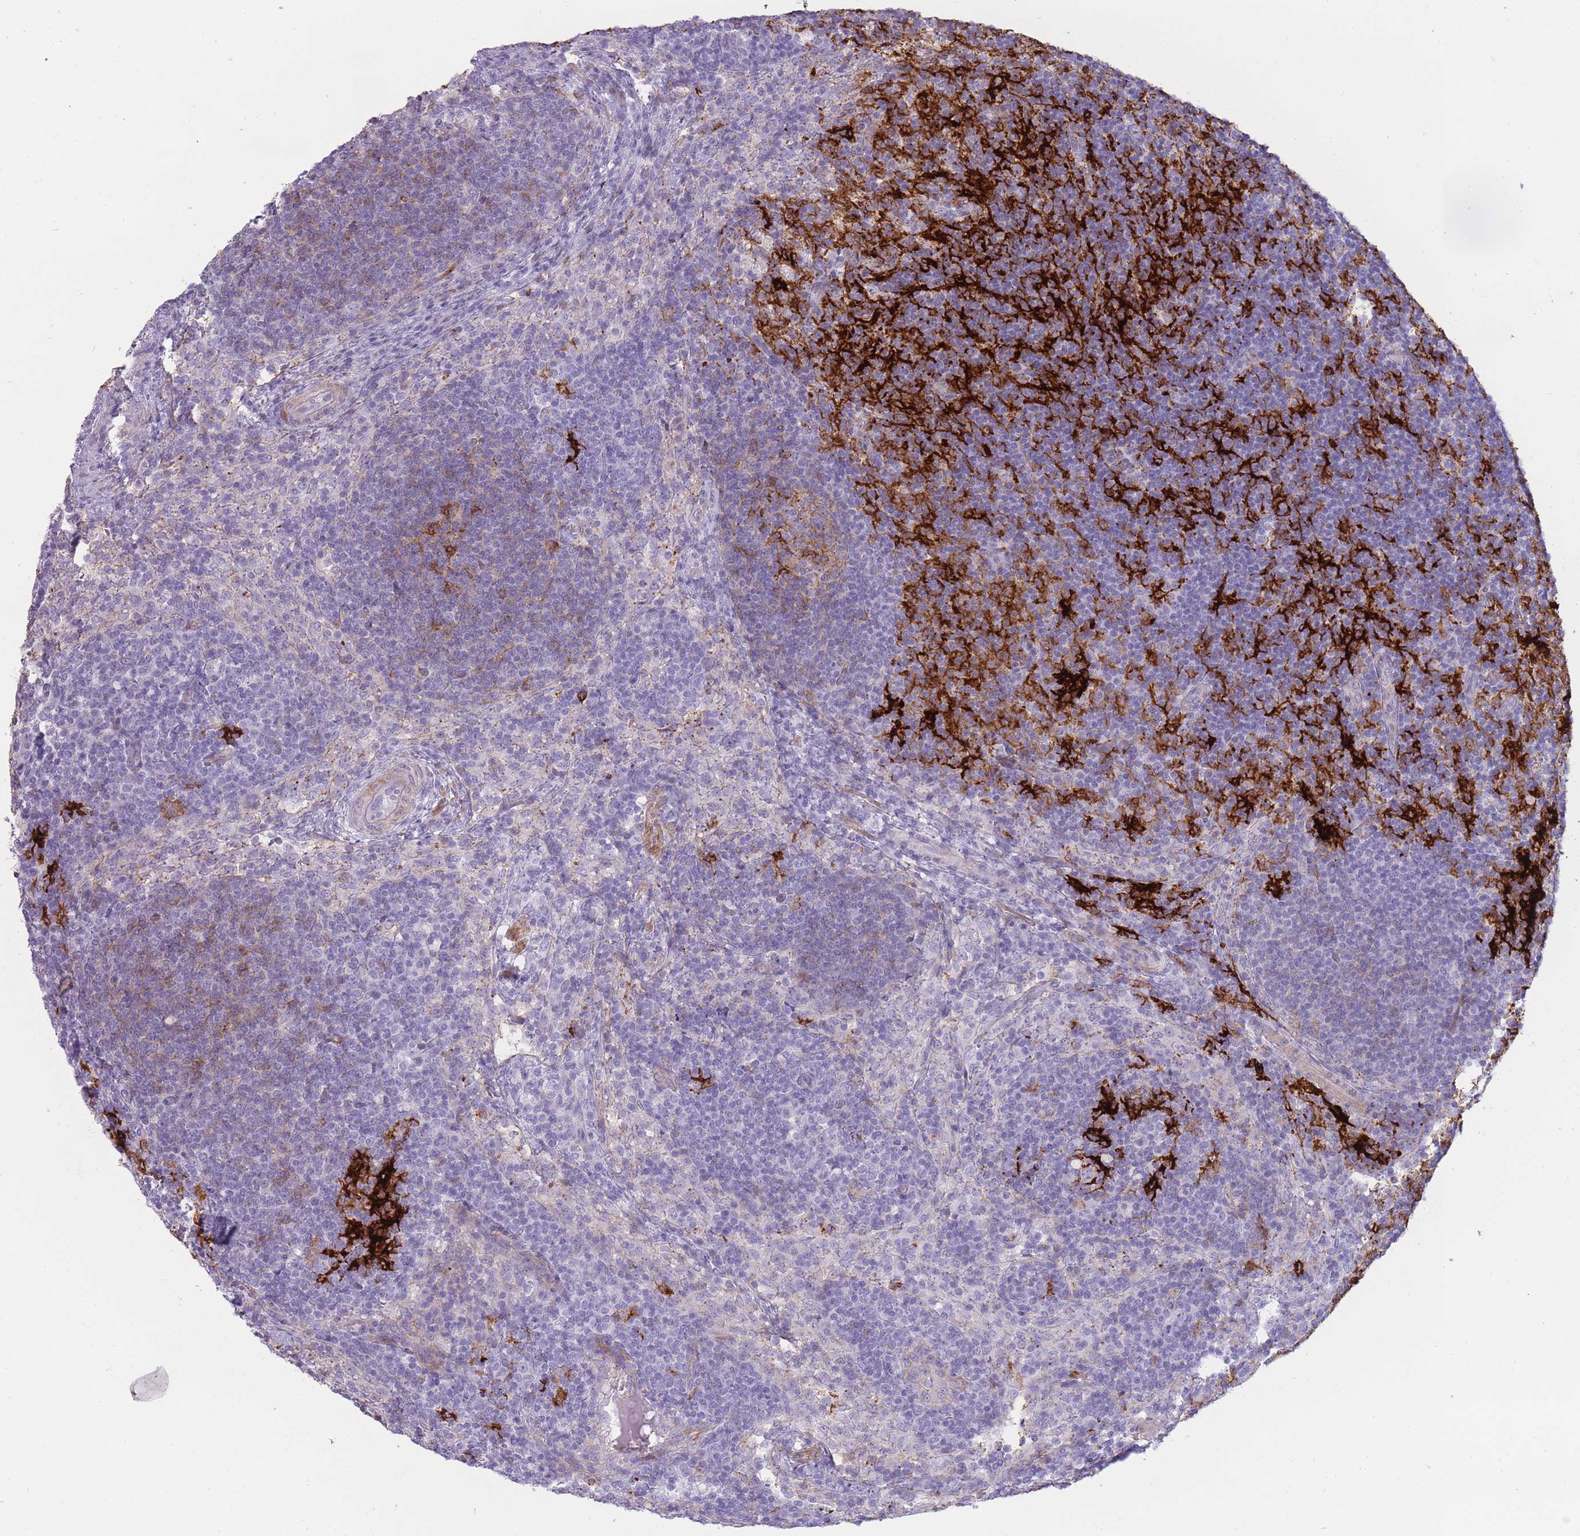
{"staining": {"intensity": "strong", "quantity": "<25%", "location": "cytoplasmic/membranous"}, "tissue": "lymph node", "cell_type": "Germinal center cells", "image_type": "normal", "snomed": [{"axis": "morphology", "description": "Normal tissue, NOS"}, {"axis": "topography", "description": "Lymph node"}], "caption": "The photomicrograph displays a brown stain indicating the presence of a protein in the cytoplasmic/membranous of germinal center cells in lymph node.", "gene": "UTP14A", "patient": {"sex": "female", "age": 30}}